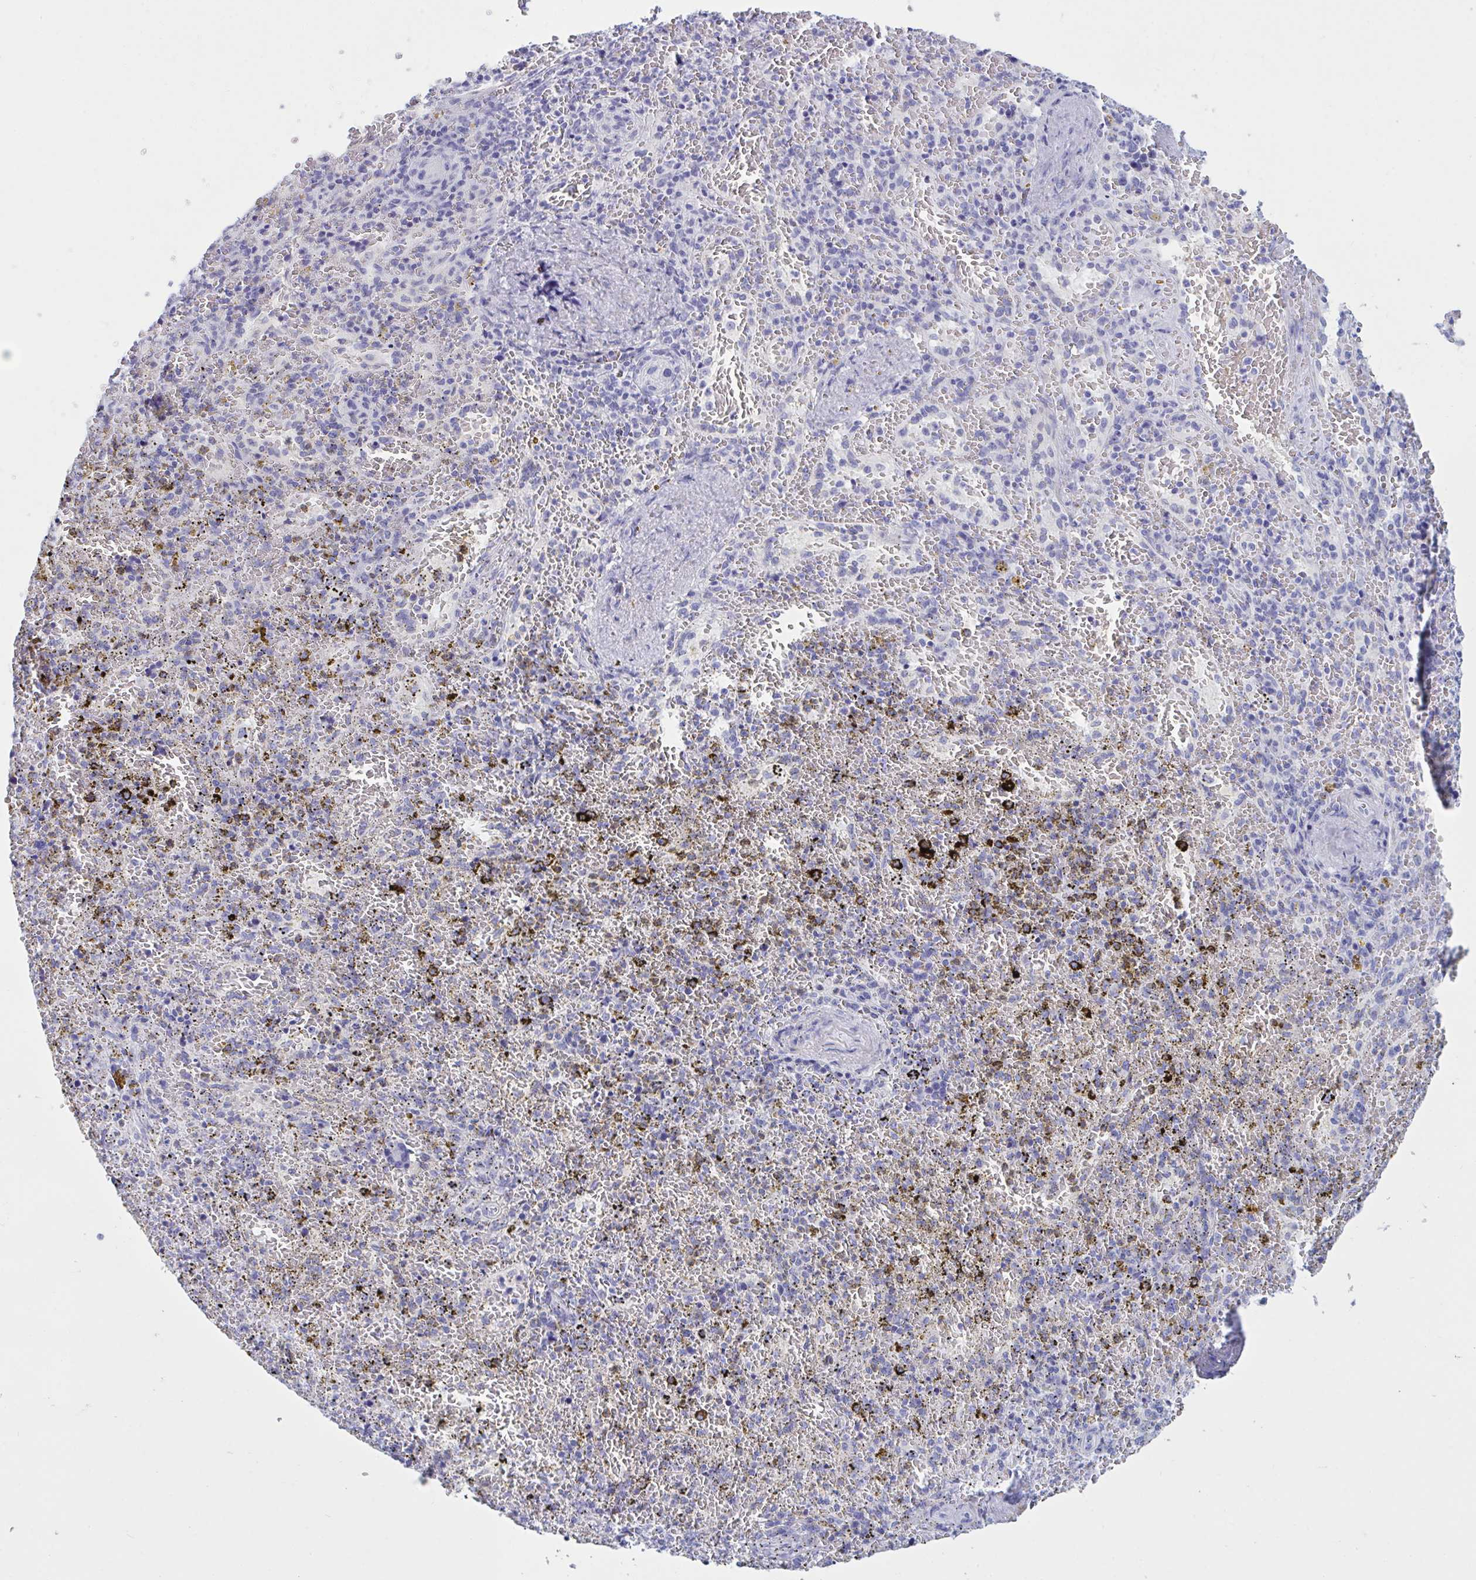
{"staining": {"intensity": "negative", "quantity": "none", "location": "none"}, "tissue": "spleen", "cell_type": "Cells in red pulp", "image_type": "normal", "snomed": [{"axis": "morphology", "description": "Normal tissue, NOS"}, {"axis": "topography", "description": "Spleen"}], "caption": "Spleen stained for a protein using immunohistochemistry (IHC) displays no expression cells in red pulp.", "gene": "OXLD1", "patient": {"sex": "female", "age": 50}}